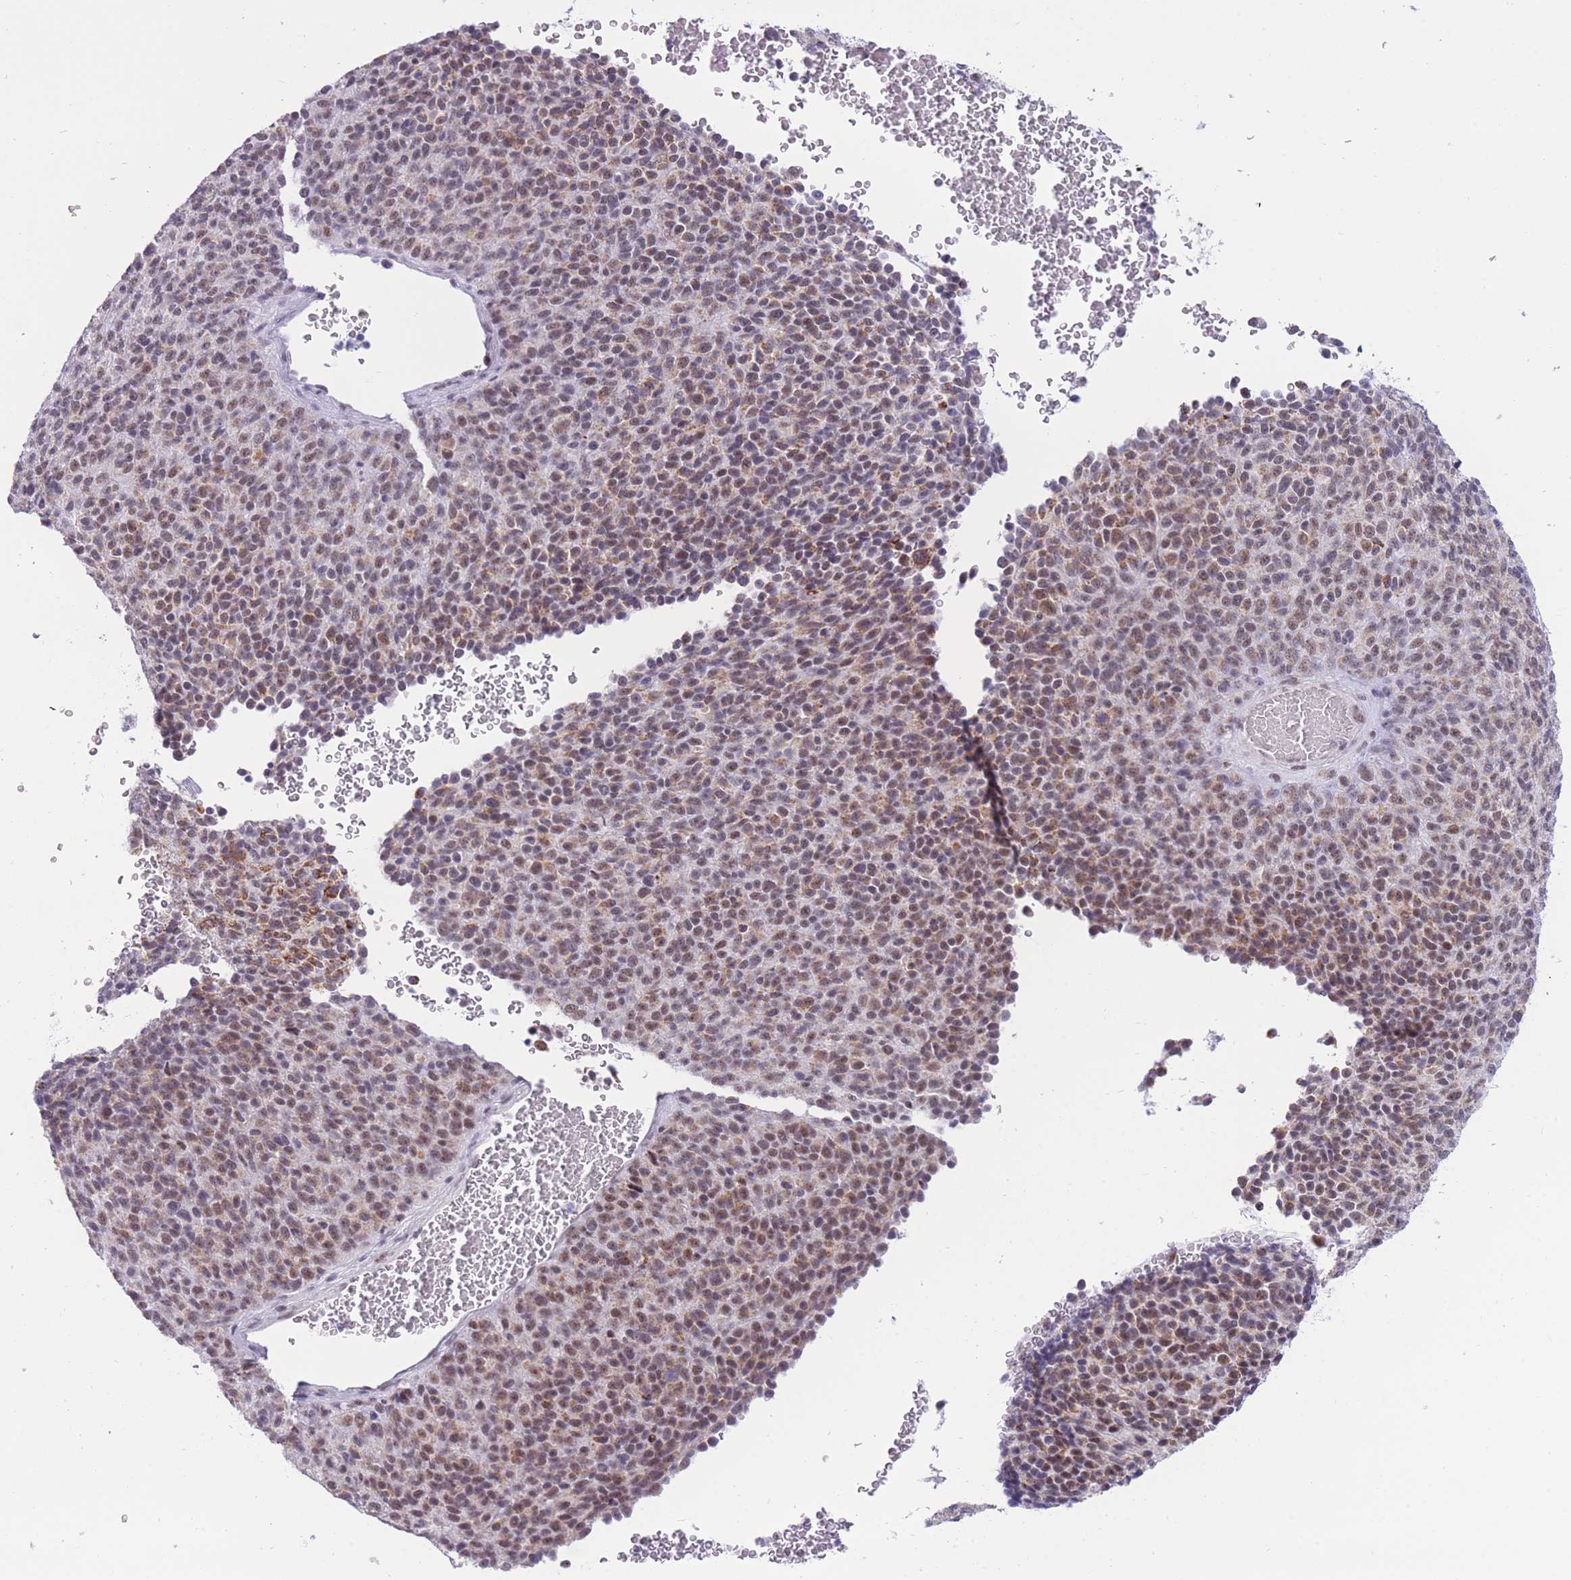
{"staining": {"intensity": "weak", "quantity": "25%-75%", "location": "cytoplasmic/membranous,nuclear"}, "tissue": "melanoma", "cell_type": "Tumor cells", "image_type": "cancer", "snomed": [{"axis": "morphology", "description": "Malignant melanoma, Metastatic site"}, {"axis": "topography", "description": "Brain"}], "caption": "Human melanoma stained with a brown dye displays weak cytoplasmic/membranous and nuclear positive staining in about 25%-75% of tumor cells.", "gene": "CYP2B6", "patient": {"sex": "female", "age": 56}}